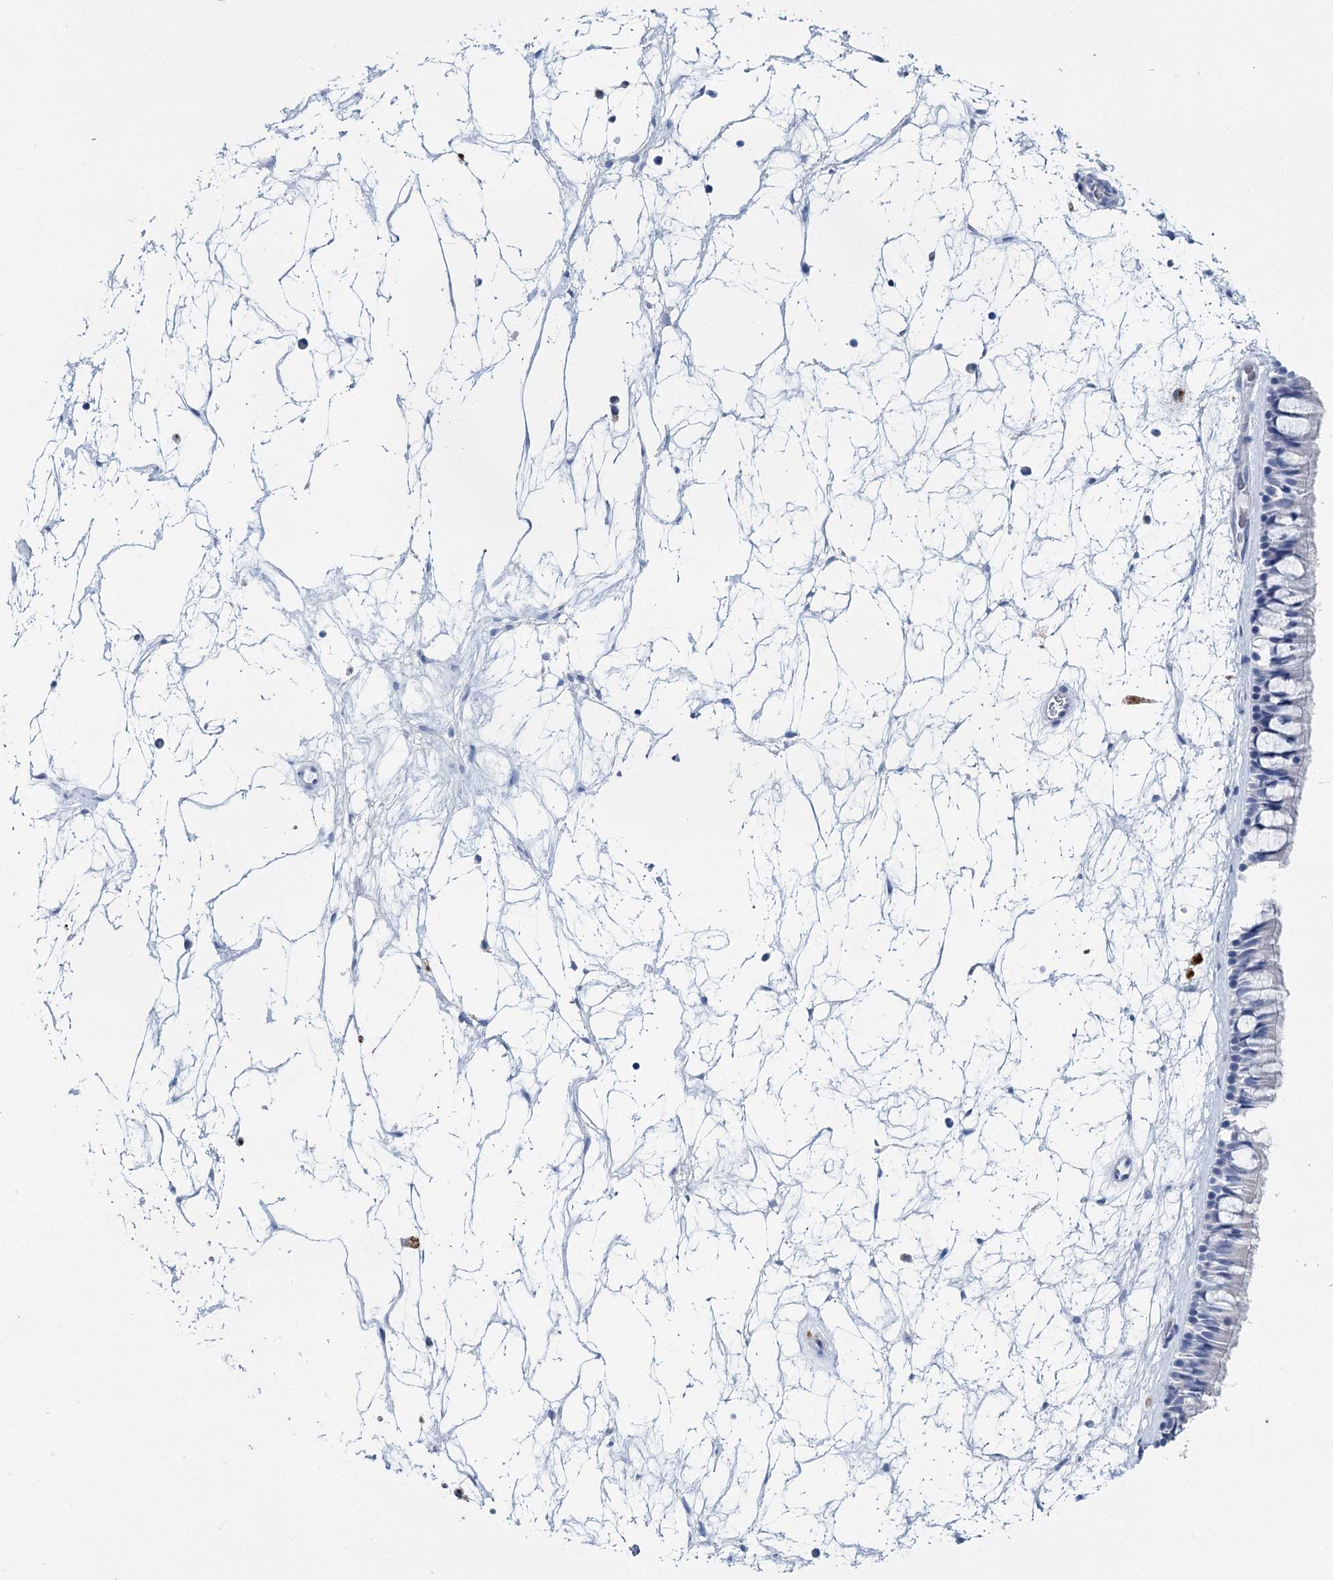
{"staining": {"intensity": "negative", "quantity": "none", "location": "none"}, "tissue": "nasopharynx", "cell_type": "Respiratory epithelial cells", "image_type": "normal", "snomed": [{"axis": "morphology", "description": "Normal tissue, NOS"}, {"axis": "topography", "description": "Nasopharynx"}], "caption": "The image displays no staining of respiratory epithelial cells in unremarkable nasopharynx. The staining was performed using DAB (3,3'-diaminobenzidine) to visualize the protein expression in brown, while the nuclei were stained in blue with hematoxylin (Magnification: 20x).", "gene": "METTL7B", "patient": {"sex": "male", "age": 64}}